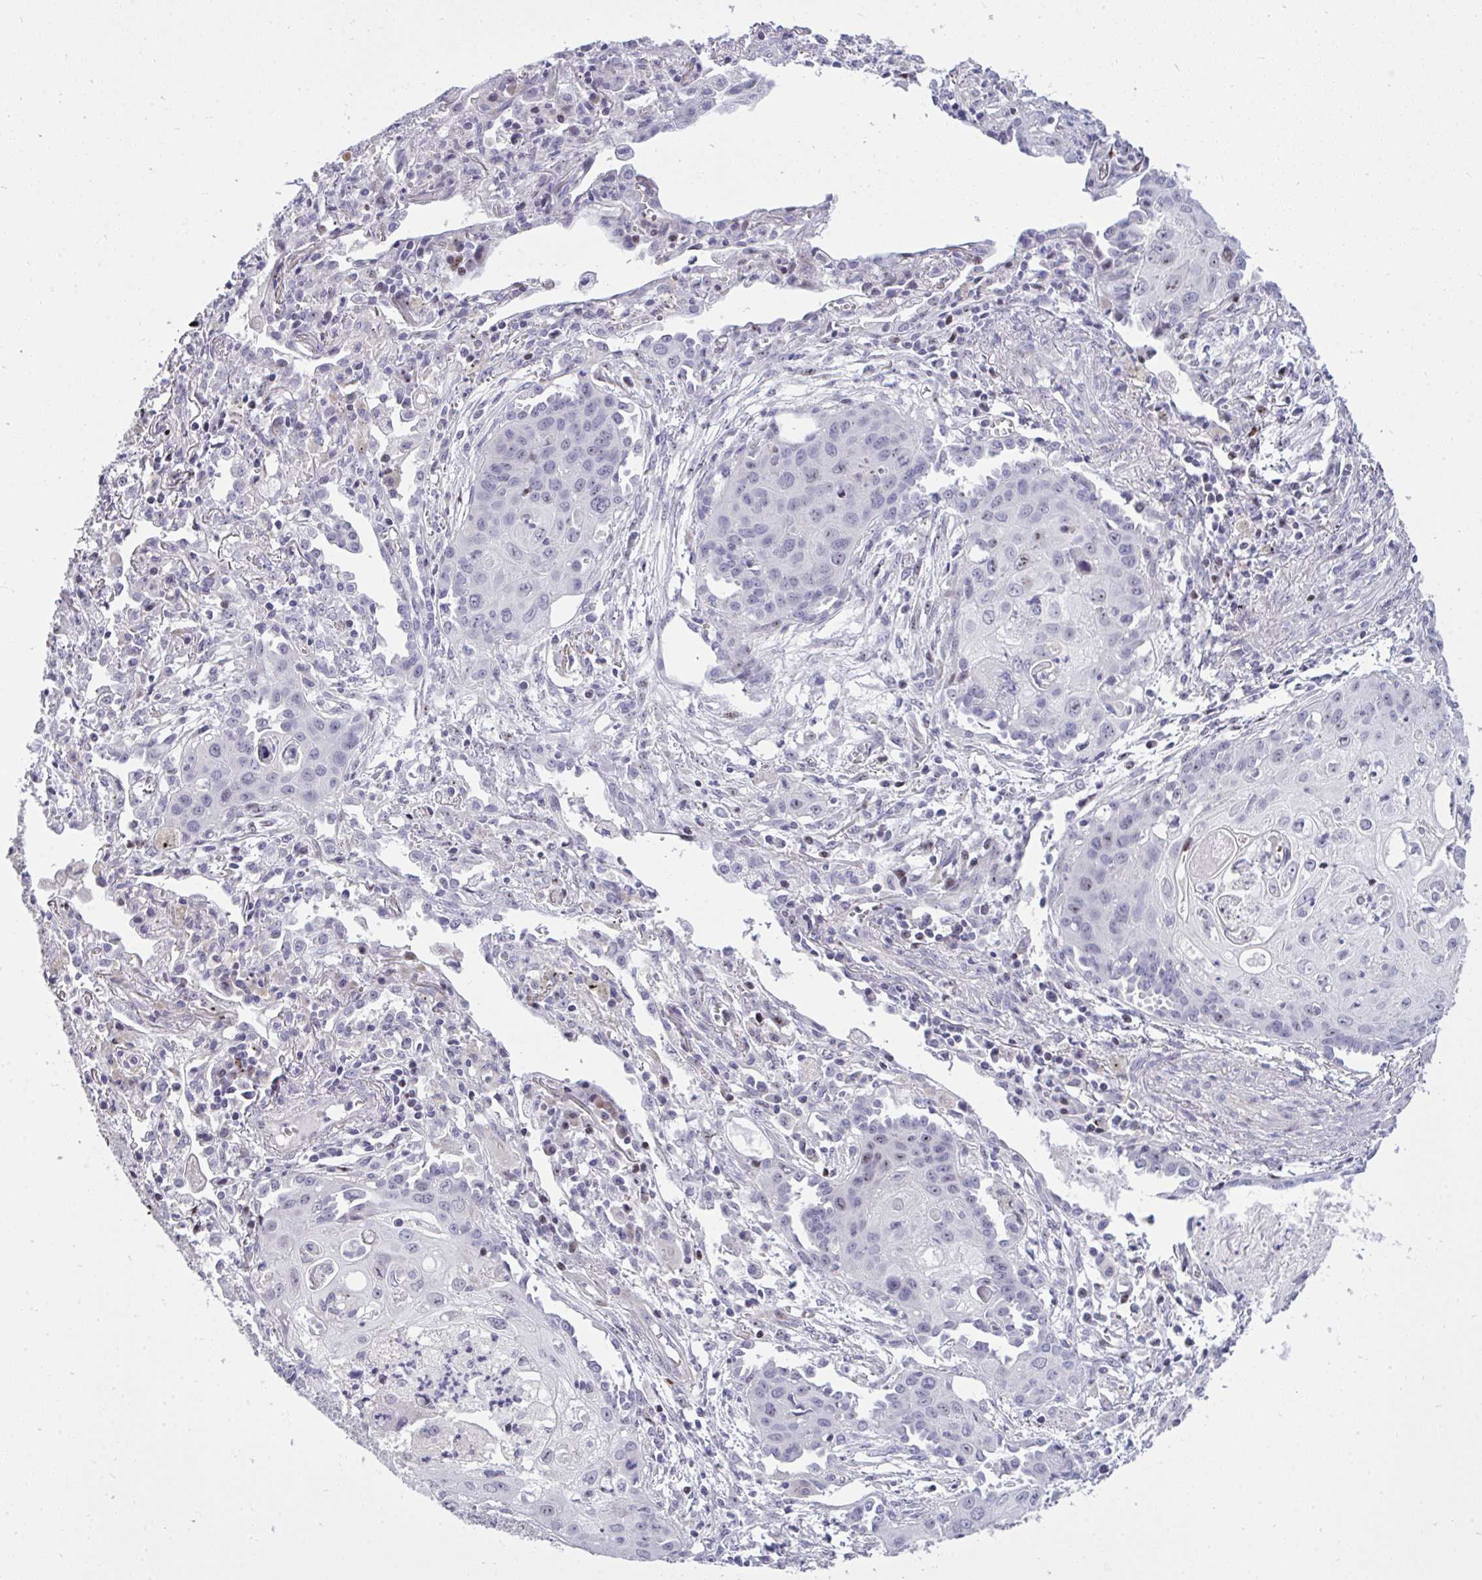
{"staining": {"intensity": "moderate", "quantity": "25%-75%", "location": "nuclear"}, "tissue": "lung cancer", "cell_type": "Tumor cells", "image_type": "cancer", "snomed": [{"axis": "morphology", "description": "Squamous cell carcinoma, NOS"}, {"axis": "topography", "description": "Lung"}], "caption": "The micrograph shows a brown stain indicating the presence of a protein in the nuclear of tumor cells in lung squamous cell carcinoma.", "gene": "PLPPR3", "patient": {"sex": "male", "age": 71}}